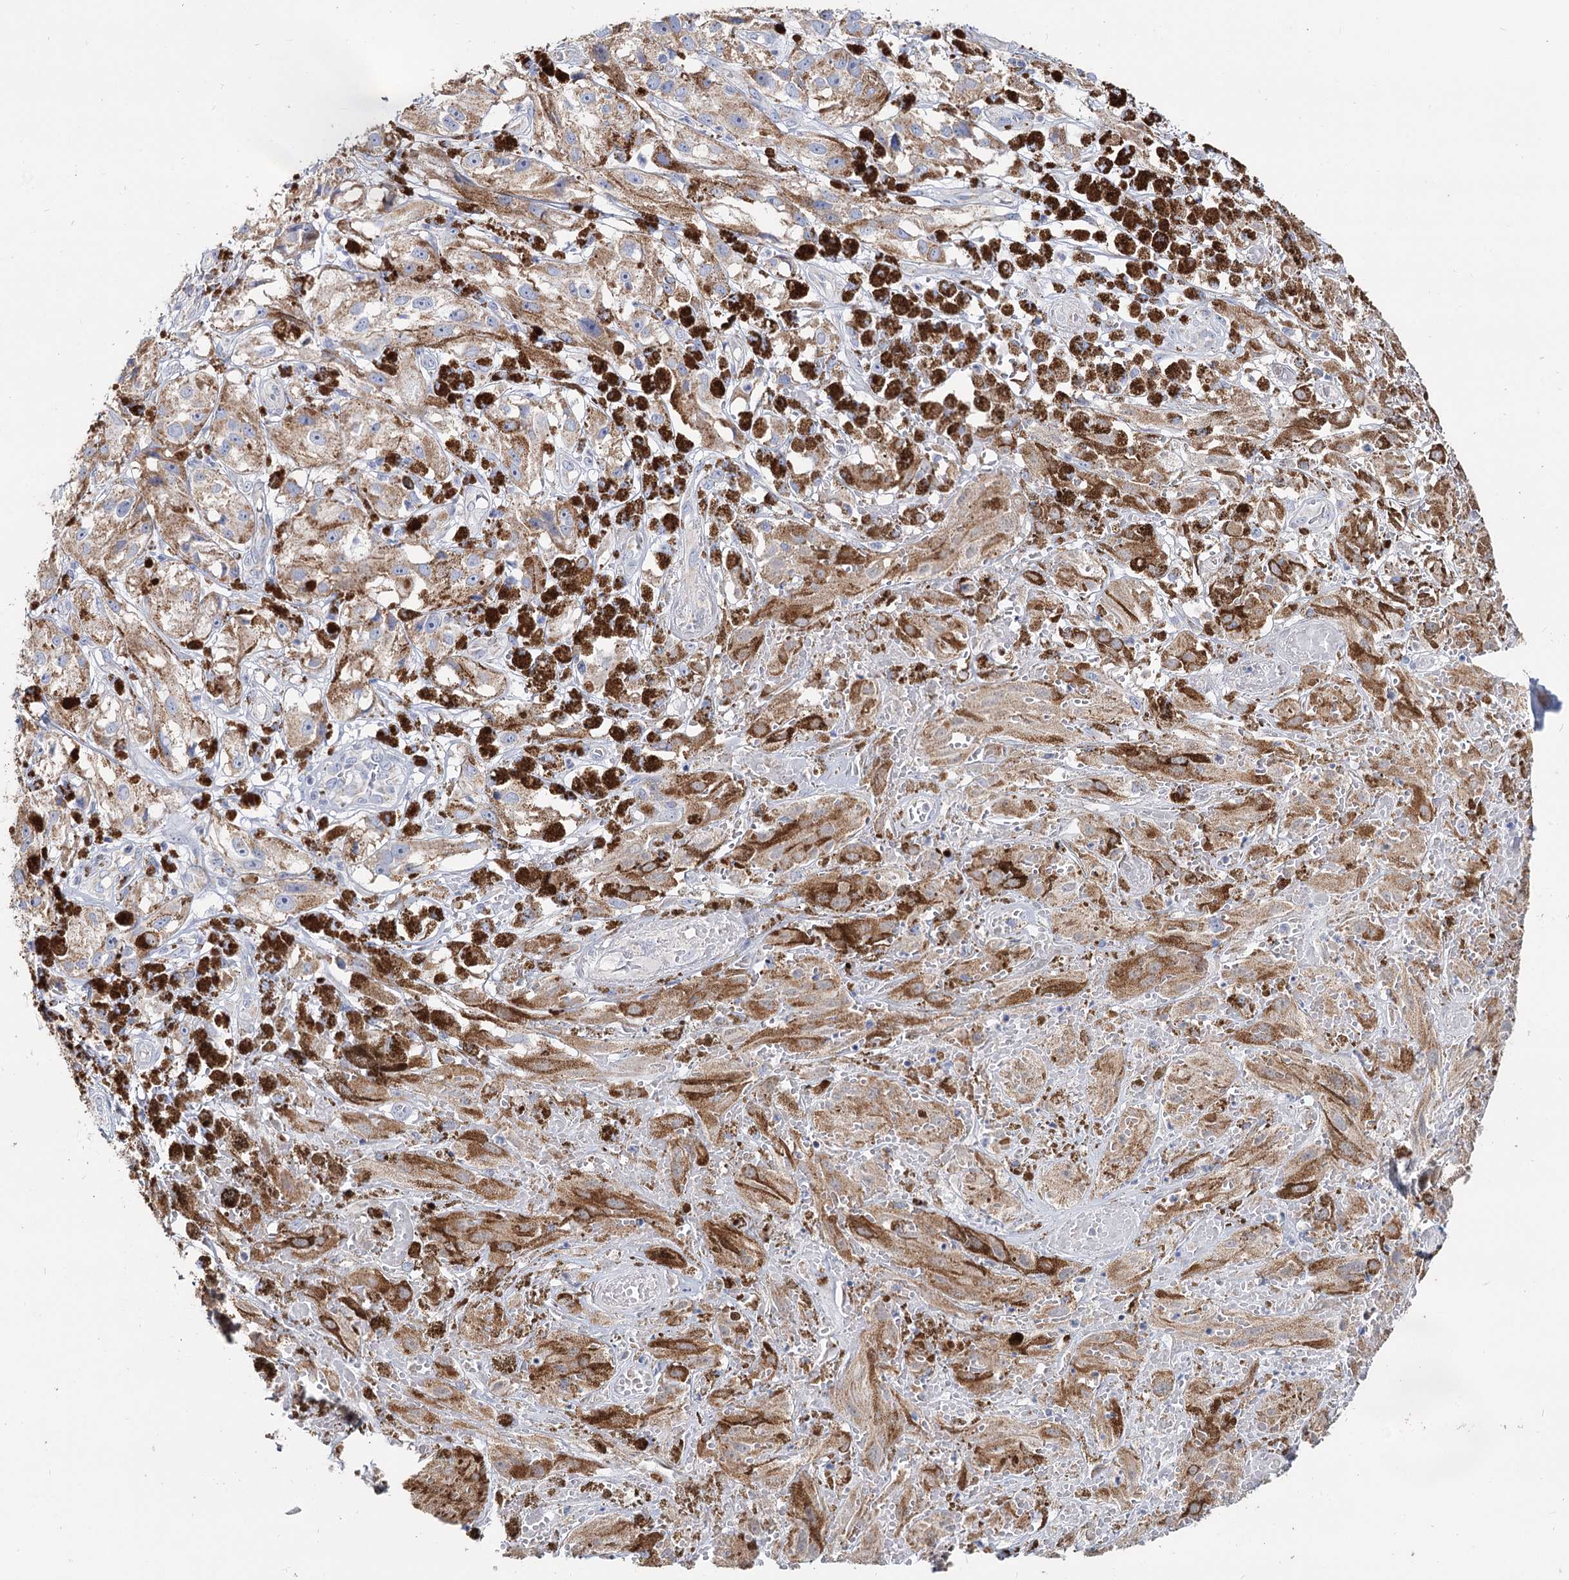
{"staining": {"intensity": "moderate", "quantity": ">75%", "location": "cytoplasmic/membranous"}, "tissue": "melanoma", "cell_type": "Tumor cells", "image_type": "cancer", "snomed": [{"axis": "morphology", "description": "Malignant melanoma, NOS"}, {"axis": "topography", "description": "Skin"}], "caption": "IHC photomicrograph of neoplastic tissue: human melanoma stained using IHC demonstrates medium levels of moderate protein expression localized specifically in the cytoplasmic/membranous of tumor cells, appearing as a cytoplasmic/membranous brown color.", "gene": "MCCC2", "patient": {"sex": "male", "age": 88}}